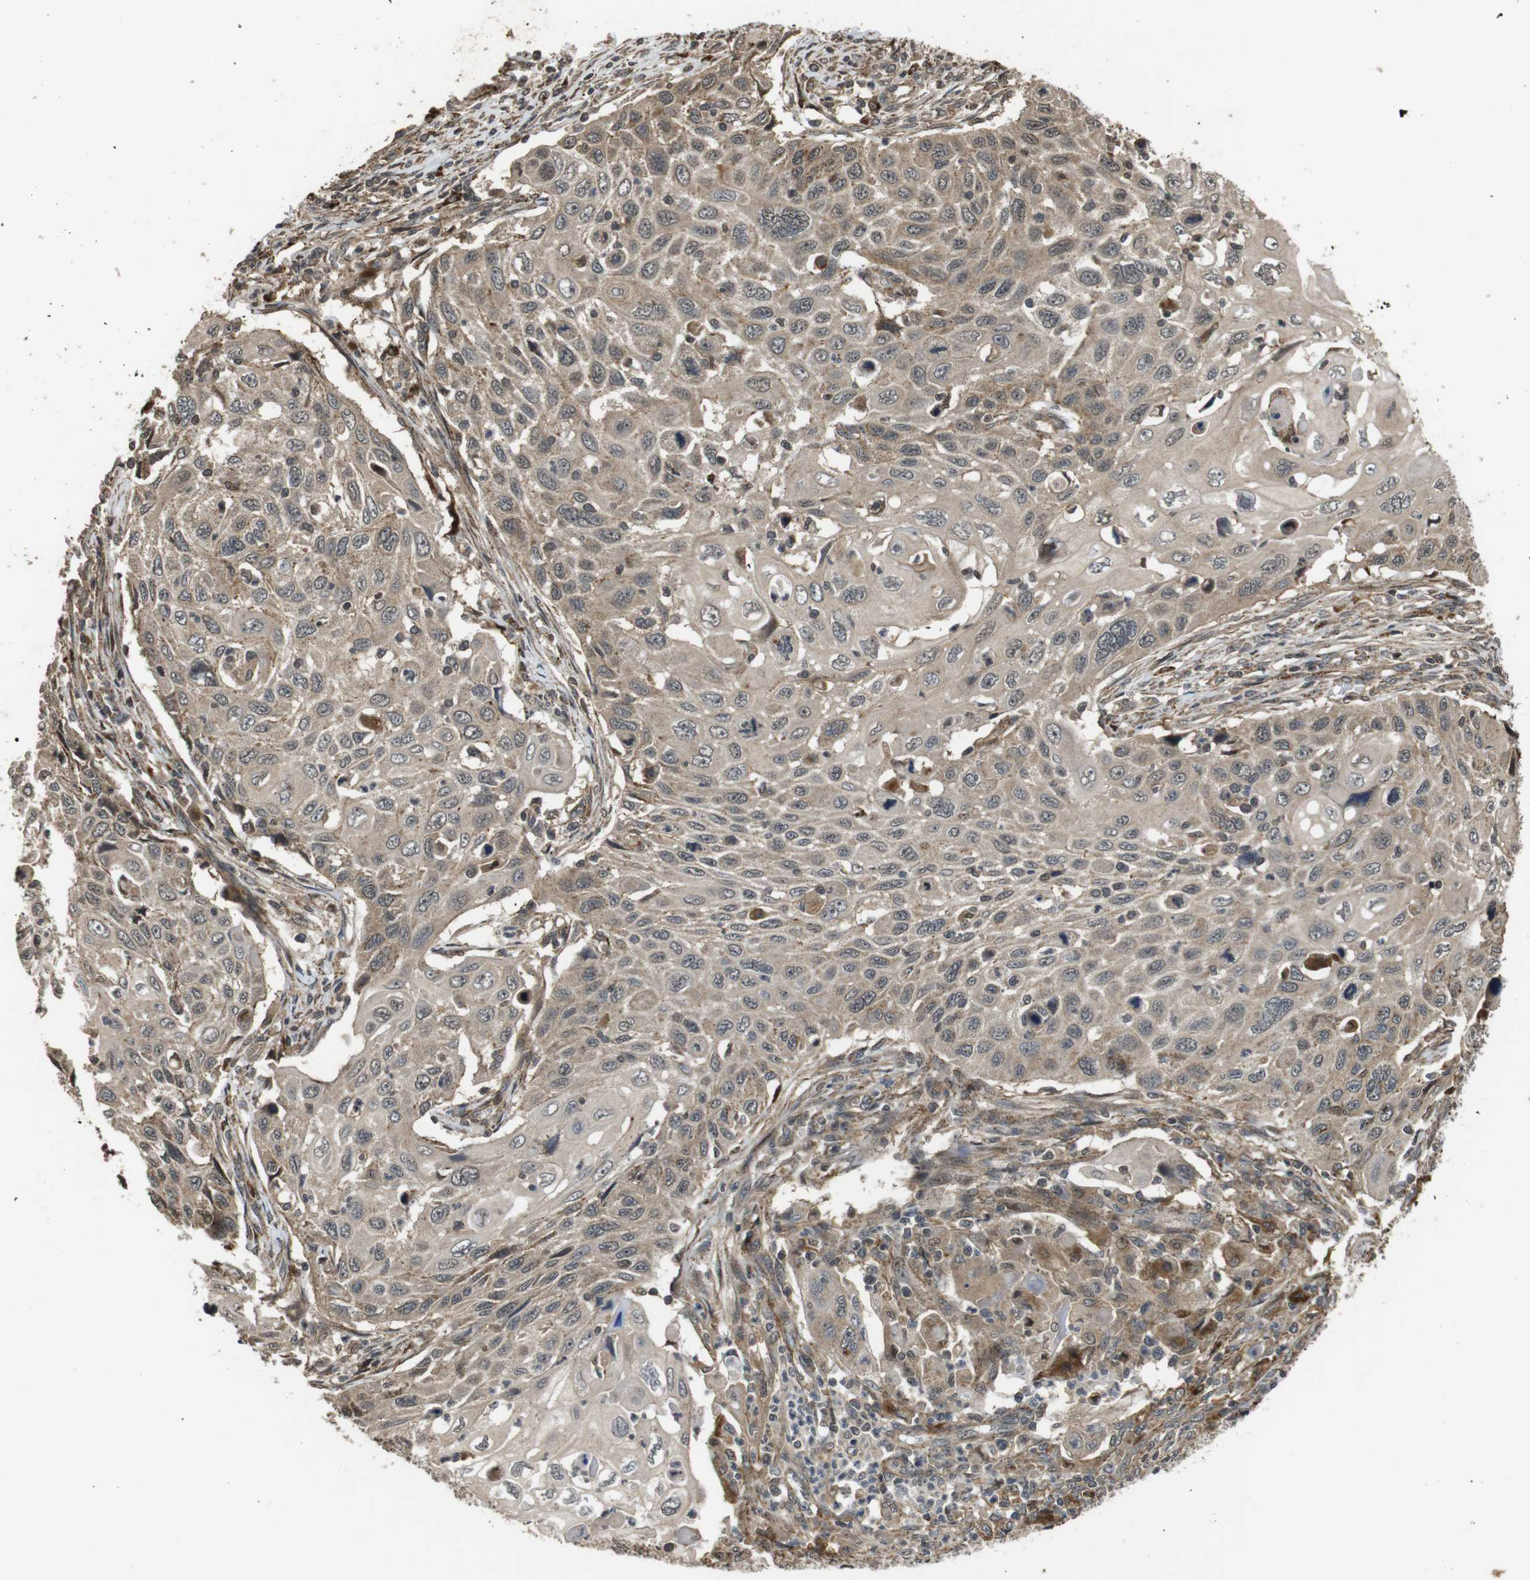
{"staining": {"intensity": "weak", "quantity": ">75%", "location": "cytoplasmic/membranous,nuclear"}, "tissue": "cervical cancer", "cell_type": "Tumor cells", "image_type": "cancer", "snomed": [{"axis": "morphology", "description": "Squamous cell carcinoma, NOS"}, {"axis": "topography", "description": "Cervix"}], "caption": "An image of squamous cell carcinoma (cervical) stained for a protein shows weak cytoplasmic/membranous and nuclear brown staining in tumor cells.", "gene": "FZD10", "patient": {"sex": "female", "age": 70}}